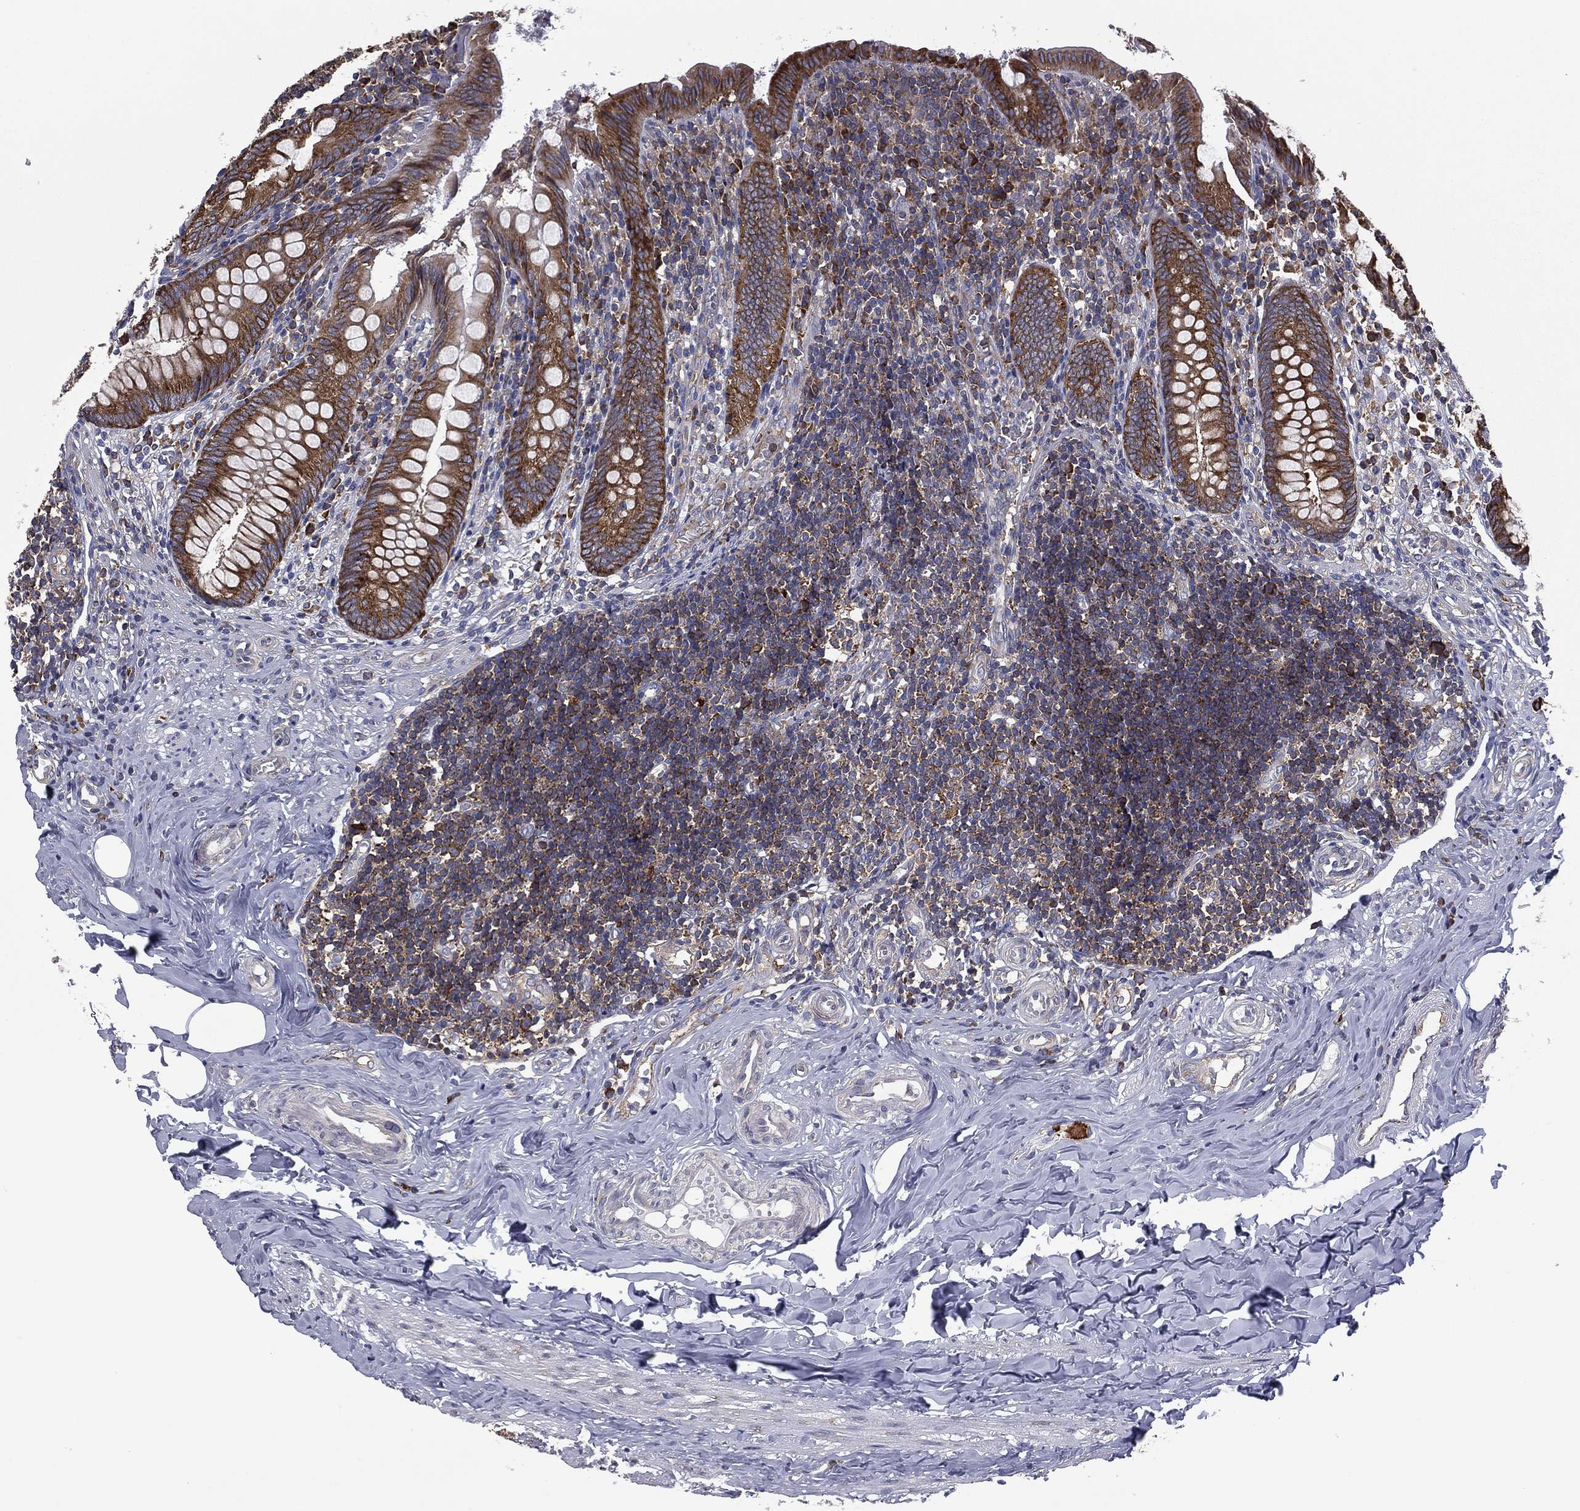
{"staining": {"intensity": "strong", "quantity": ">75%", "location": "cytoplasmic/membranous"}, "tissue": "appendix", "cell_type": "Glandular cells", "image_type": "normal", "snomed": [{"axis": "morphology", "description": "Normal tissue, NOS"}, {"axis": "topography", "description": "Appendix"}], "caption": "IHC of unremarkable appendix reveals high levels of strong cytoplasmic/membranous positivity in approximately >75% of glandular cells. Using DAB (3,3'-diaminobenzidine) (brown) and hematoxylin (blue) stains, captured at high magnification using brightfield microscopy.", "gene": "FARSA", "patient": {"sex": "female", "age": 23}}